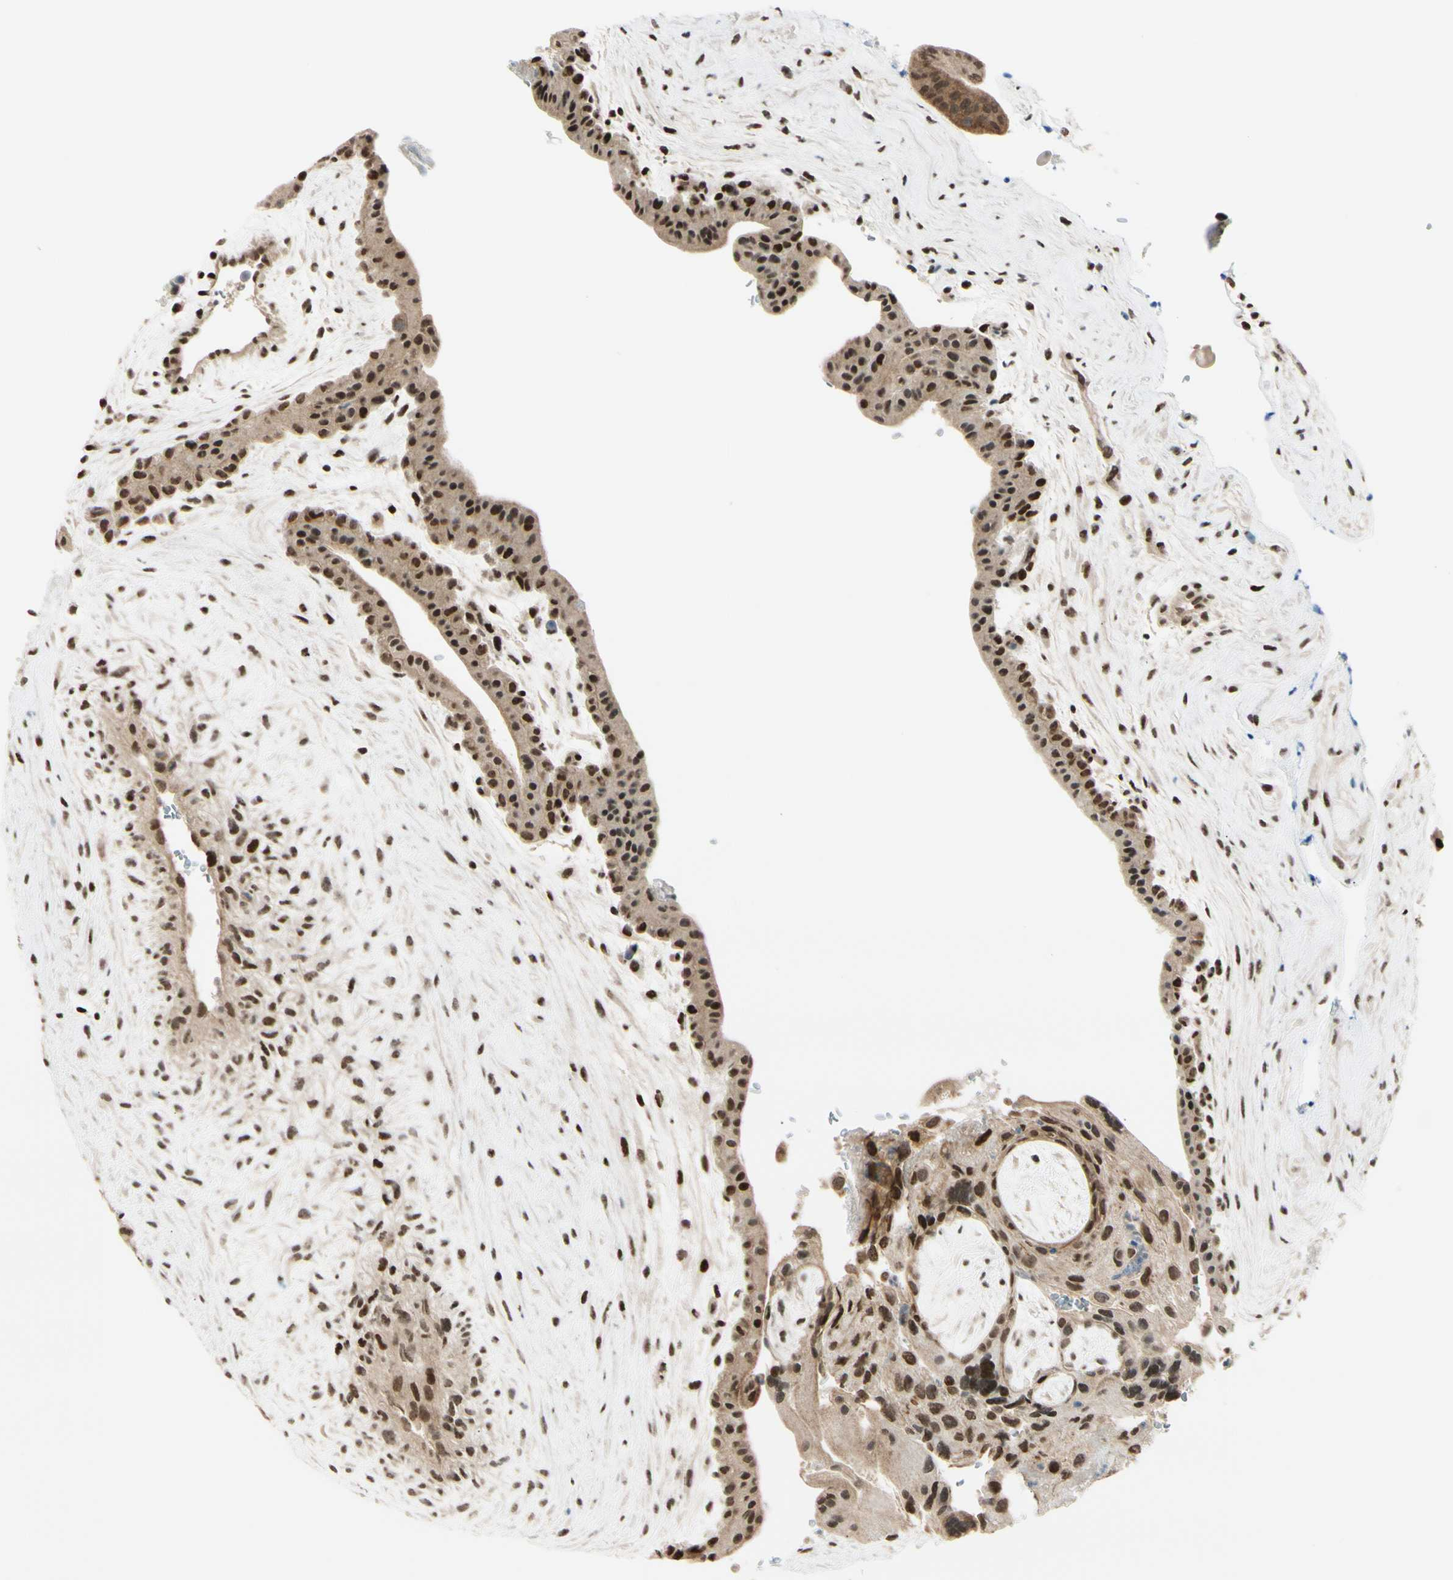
{"staining": {"intensity": "moderate", "quantity": ">75%", "location": "nuclear"}, "tissue": "placenta", "cell_type": "Decidual cells", "image_type": "normal", "snomed": [{"axis": "morphology", "description": "Normal tissue, NOS"}, {"axis": "topography", "description": "Placenta"}], "caption": "Human placenta stained for a protein (brown) demonstrates moderate nuclear positive positivity in about >75% of decidual cells.", "gene": "SUFU", "patient": {"sex": "female", "age": 35}}